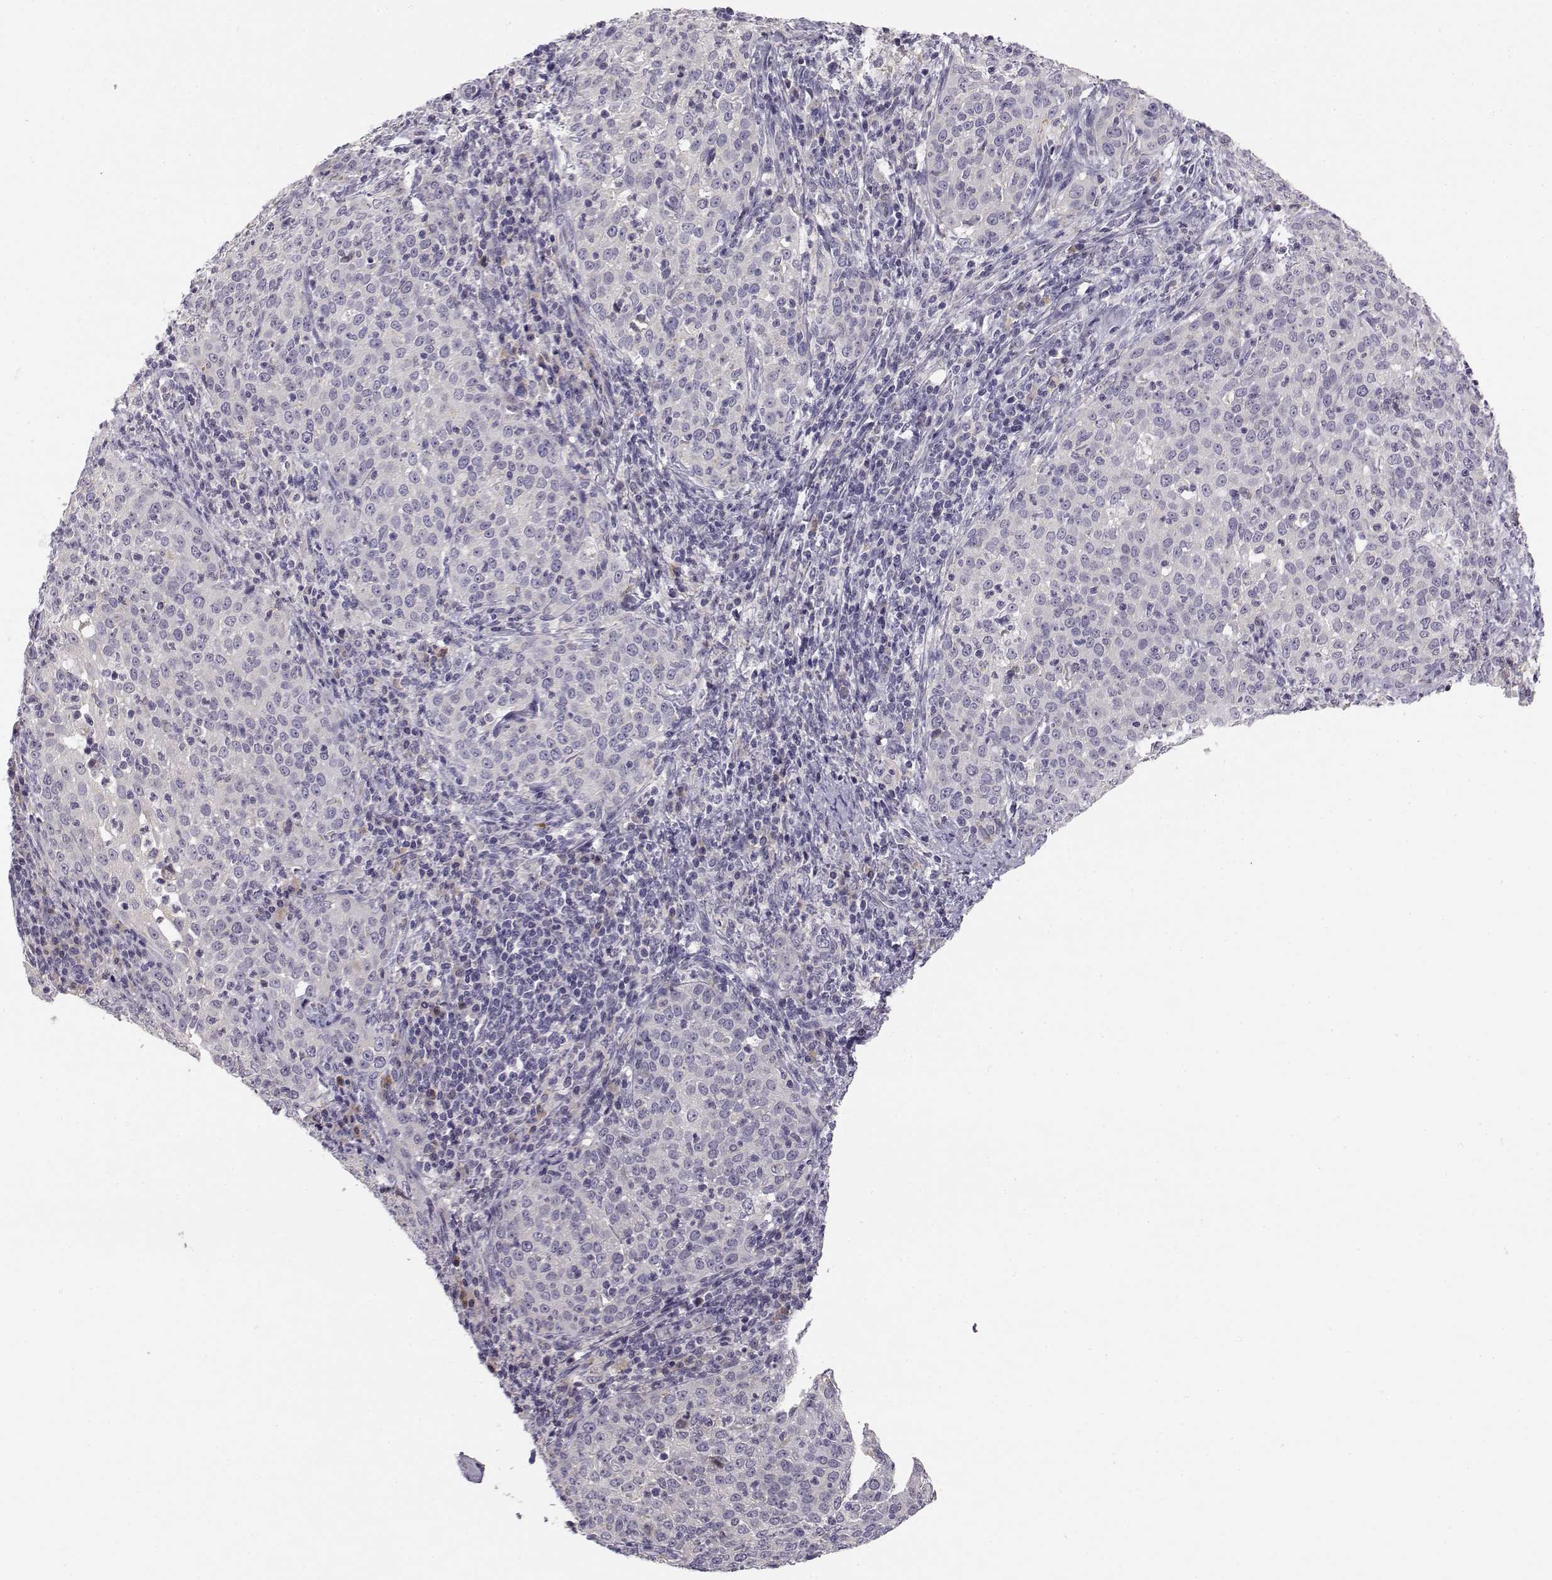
{"staining": {"intensity": "negative", "quantity": "none", "location": "none"}, "tissue": "cervical cancer", "cell_type": "Tumor cells", "image_type": "cancer", "snomed": [{"axis": "morphology", "description": "Squamous cell carcinoma, NOS"}, {"axis": "topography", "description": "Cervix"}], "caption": "Micrograph shows no significant protein expression in tumor cells of cervical cancer (squamous cell carcinoma).", "gene": "ACSL6", "patient": {"sex": "female", "age": 51}}